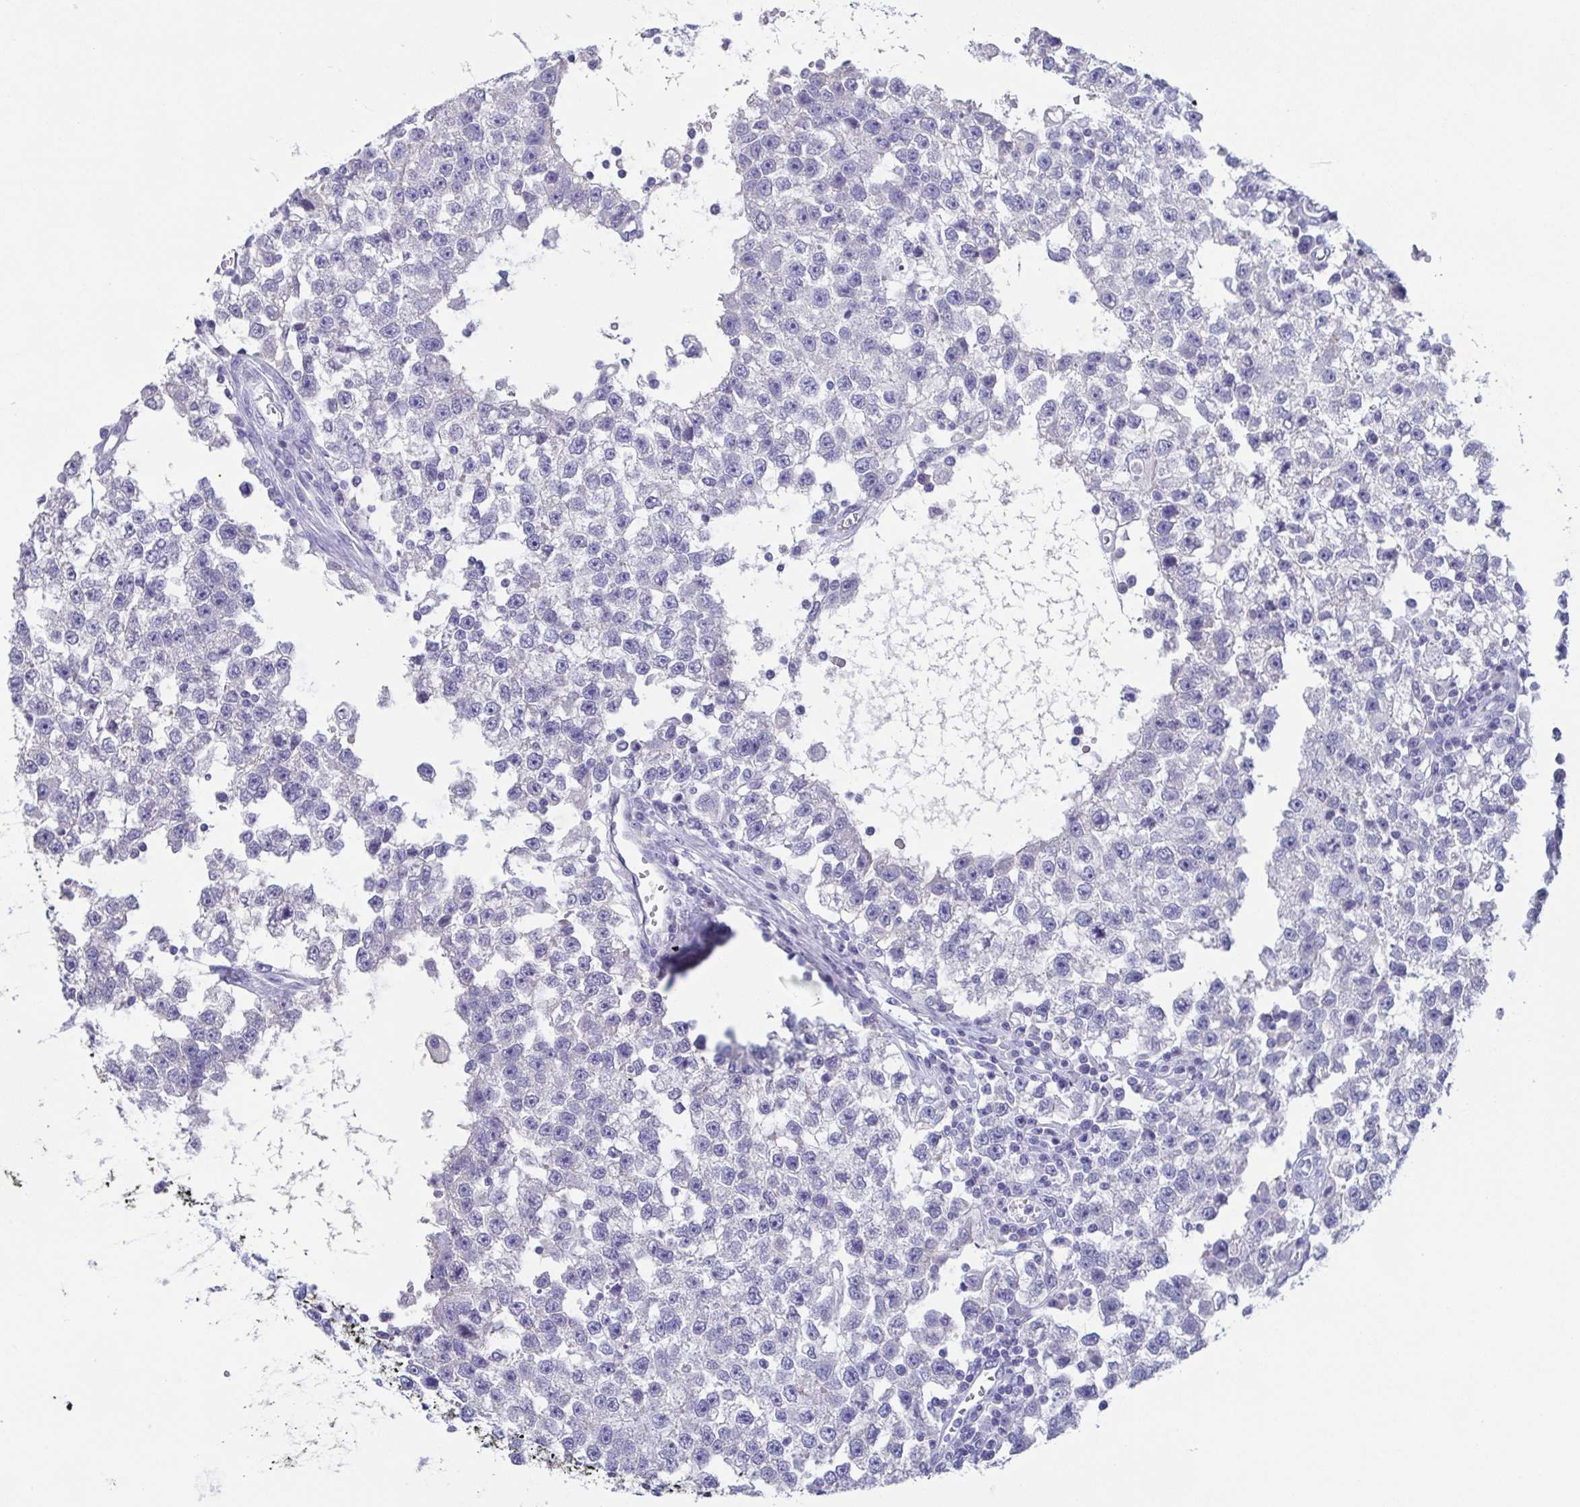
{"staining": {"intensity": "negative", "quantity": "none", "location": "none"}, "tissue": "testis cancer", "cell_type": "Tumor cells", "image_type": "cancer", "snomed": [{"axis": "morphology", "description": "Seminoma, NOS"}, {"axis": "topography", "description": "Testis"}], "caption": "This is an IHC histopathology image of human testis cancer. There is no staining in tumor cells.", "gene": "TREH", "patient": {"sex": "male", "age": 34}}